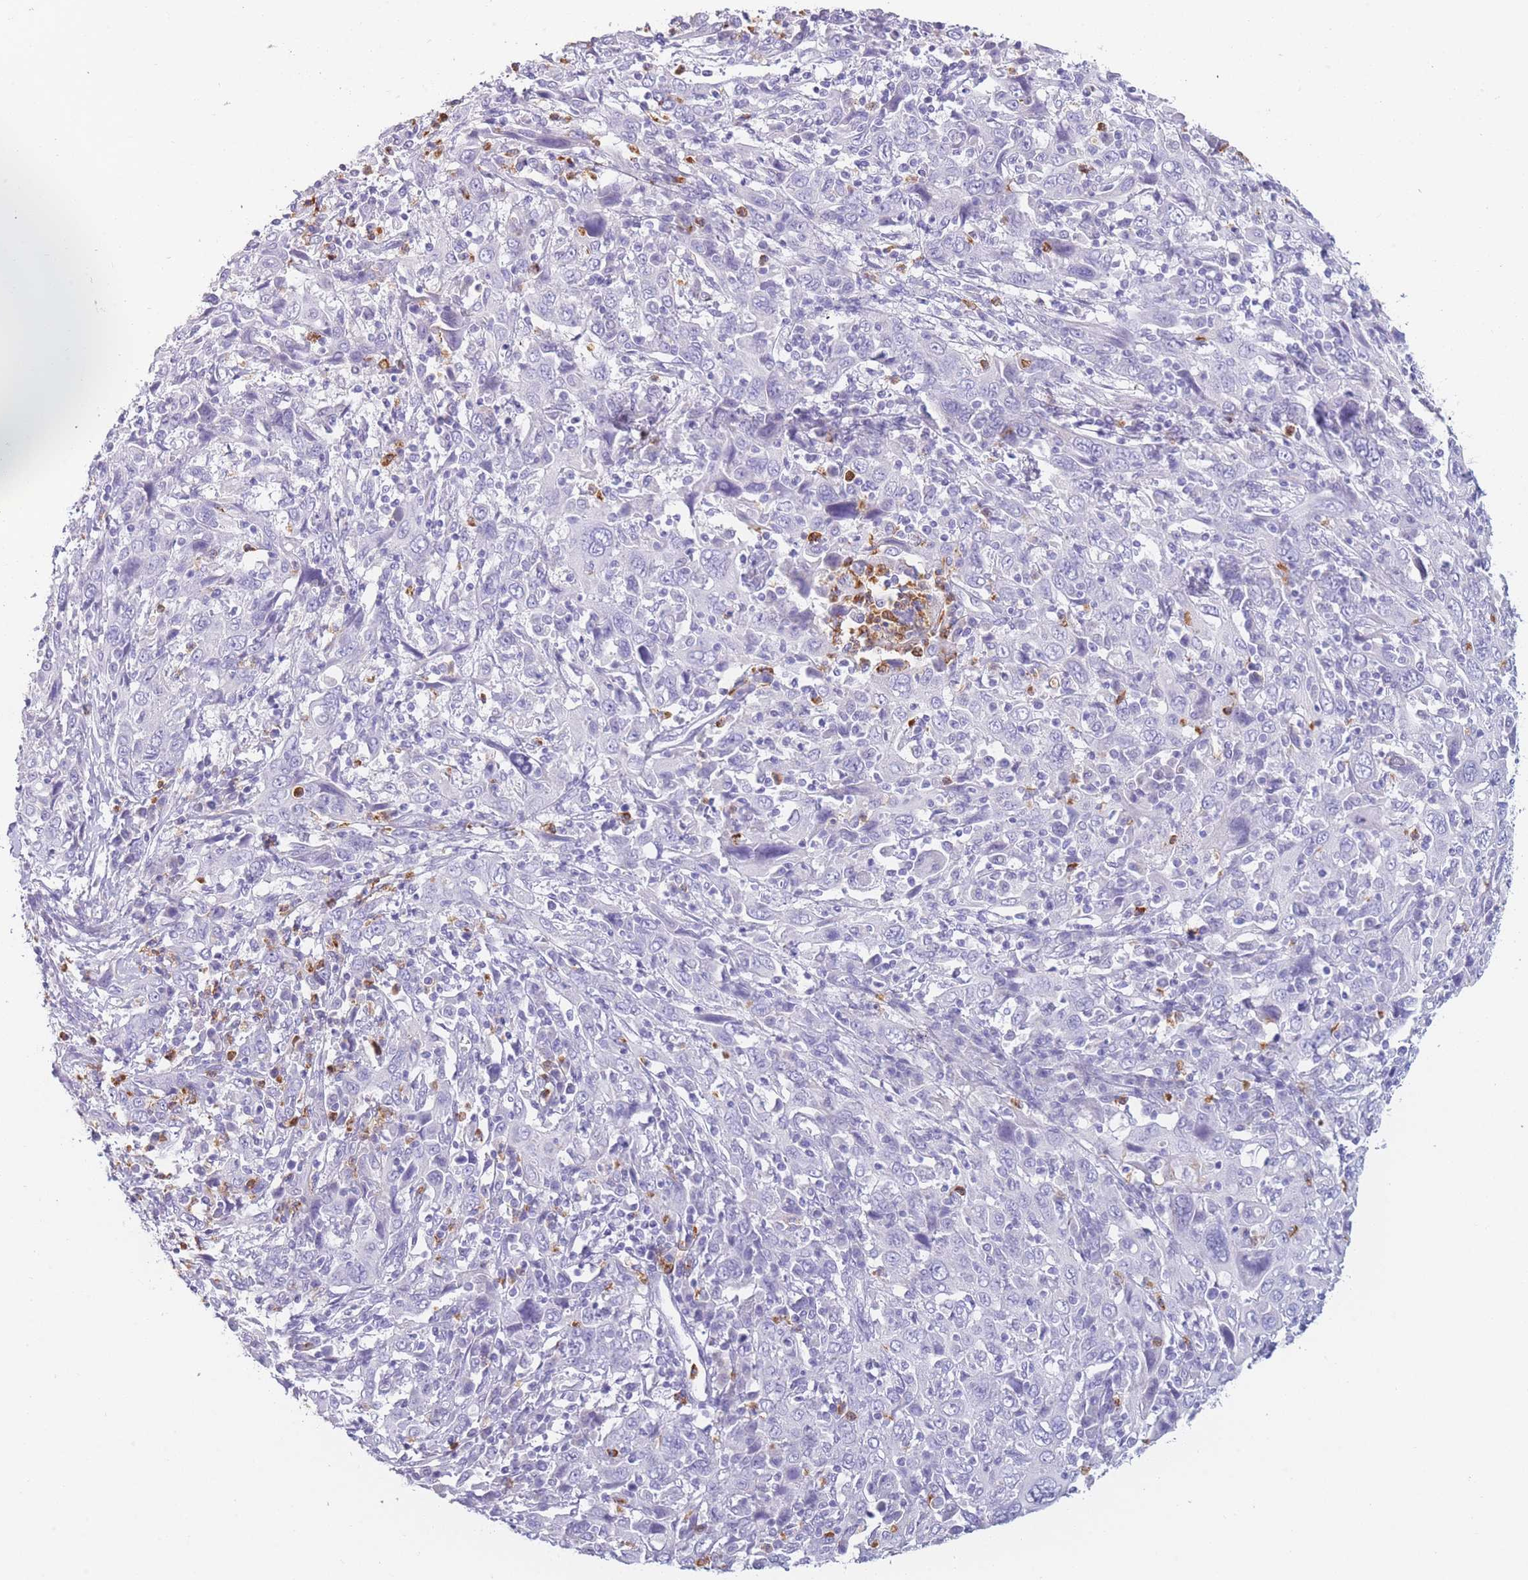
{"staining": {"intensity": "negative", "quantity": "none", "location": "none"}, "tissue": "cervical cancer", "cell_type": "Tumor cells", "image_type": "cancer", "snomed": [{"axis": "morphology", "description": "Squamous cell carcinoma, NOS"}, {"axis": "topography", "description": "Cervix"}], "caption": "The image demonstrates no significant expression in tumor cells of cervical cancer.", "gene": "ZNF627", "patient": {"sex": "female", "age": 46}}